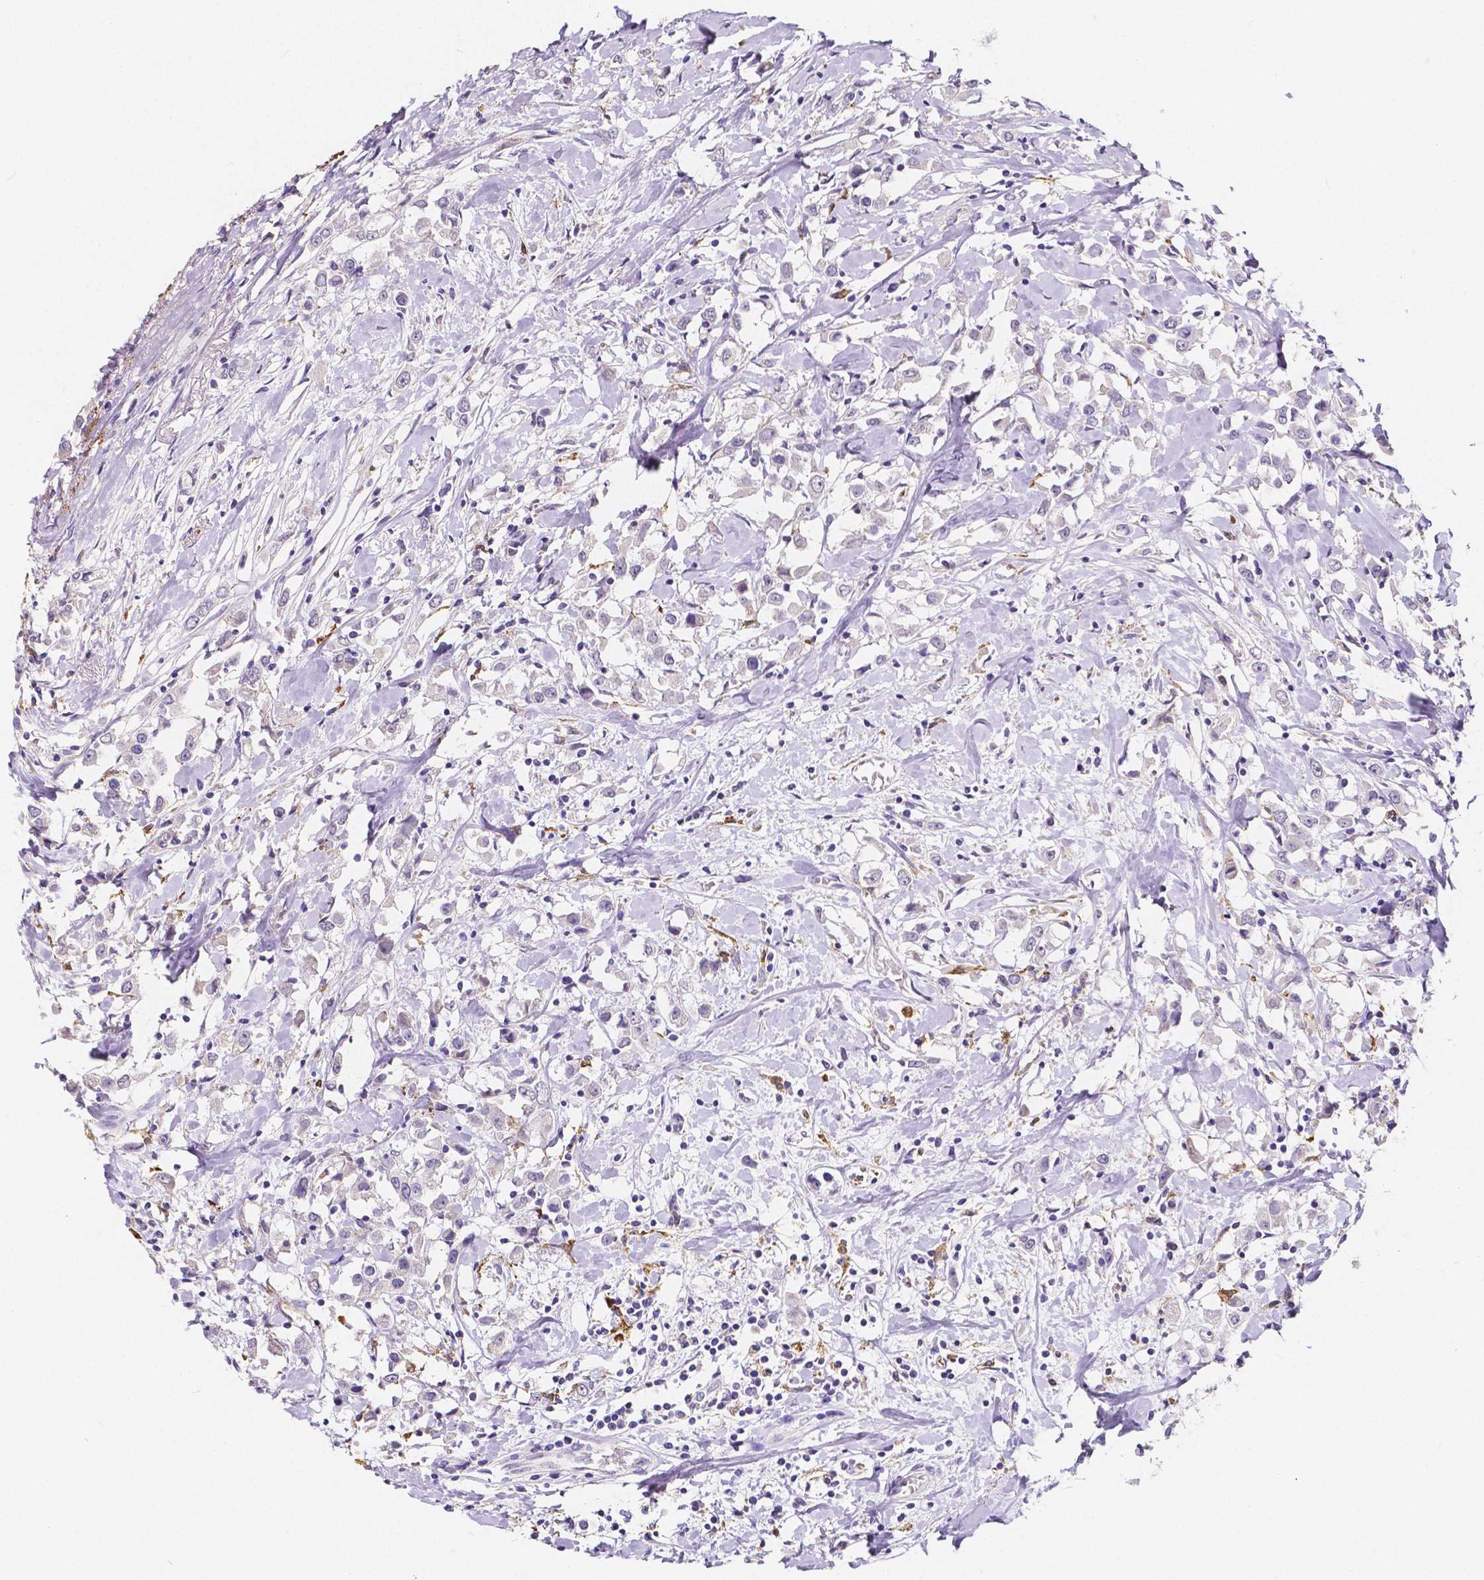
{"staining": {"intensity": "negative", "quantity": "none", "location": "none"}, "tissue": "breast cancer", "cell_type": "Tumor cells", "image_type": "cancer", "snomed": [{"axis": "morphology", "description": "Duct carcinoma"}, {"axis": "topography", "description": "Breast"}], "caption": "Tumor cells are negative for protein expression in human infiltrating ductal carcinoma (breast). Brightfield microscopy of immunohistochemistry stained with DAB (brown) and hematoxylin (blue), captured at high magnification.", "gene": "ACP5", "patient": {"sex": "female", "age": 61}}